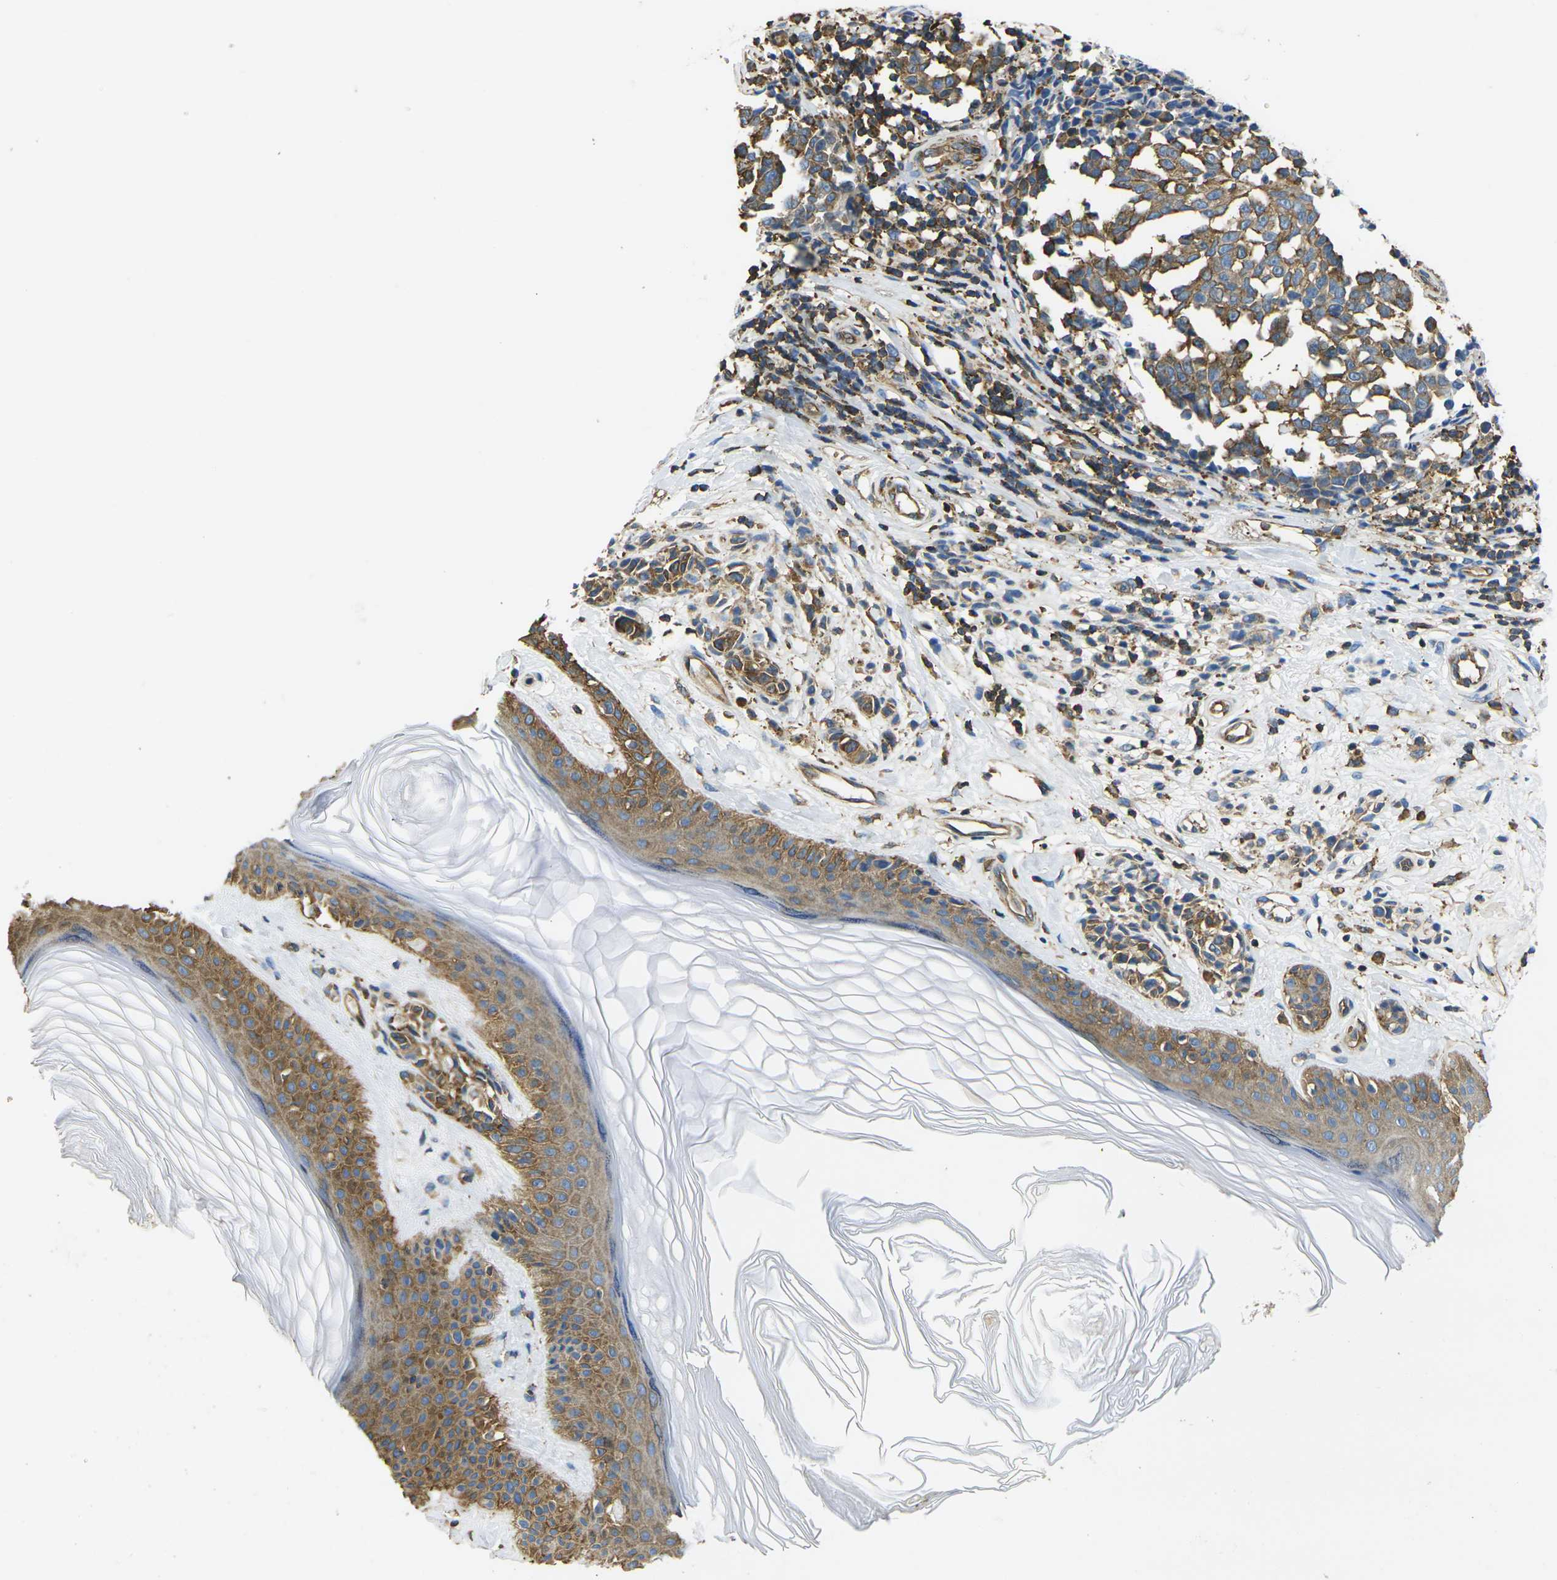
{"staining": {"intensity": "moderate", "quantity": ">75%", "location": "cytoplasmic/membranous"}, "tissue": "melanoma", "cell_type": "Tumor cells", "image_type": "cancer", "snomed": [{"axis": "morphology", "description": "Malignant melanoma, NOS"}, {"axis": "topography", "description": "Skin"}], "caption": "Malignant melanoma was stained to show a protein in brown. There is medium levels of moderate cytoplasmic/membranous positivity in approximately >75% of tumor cells. The protein is shown in brown color, while the nuclei are stained blue.", "gene": "FAM110D", "patient": {"sex": "female", "age": 64}}